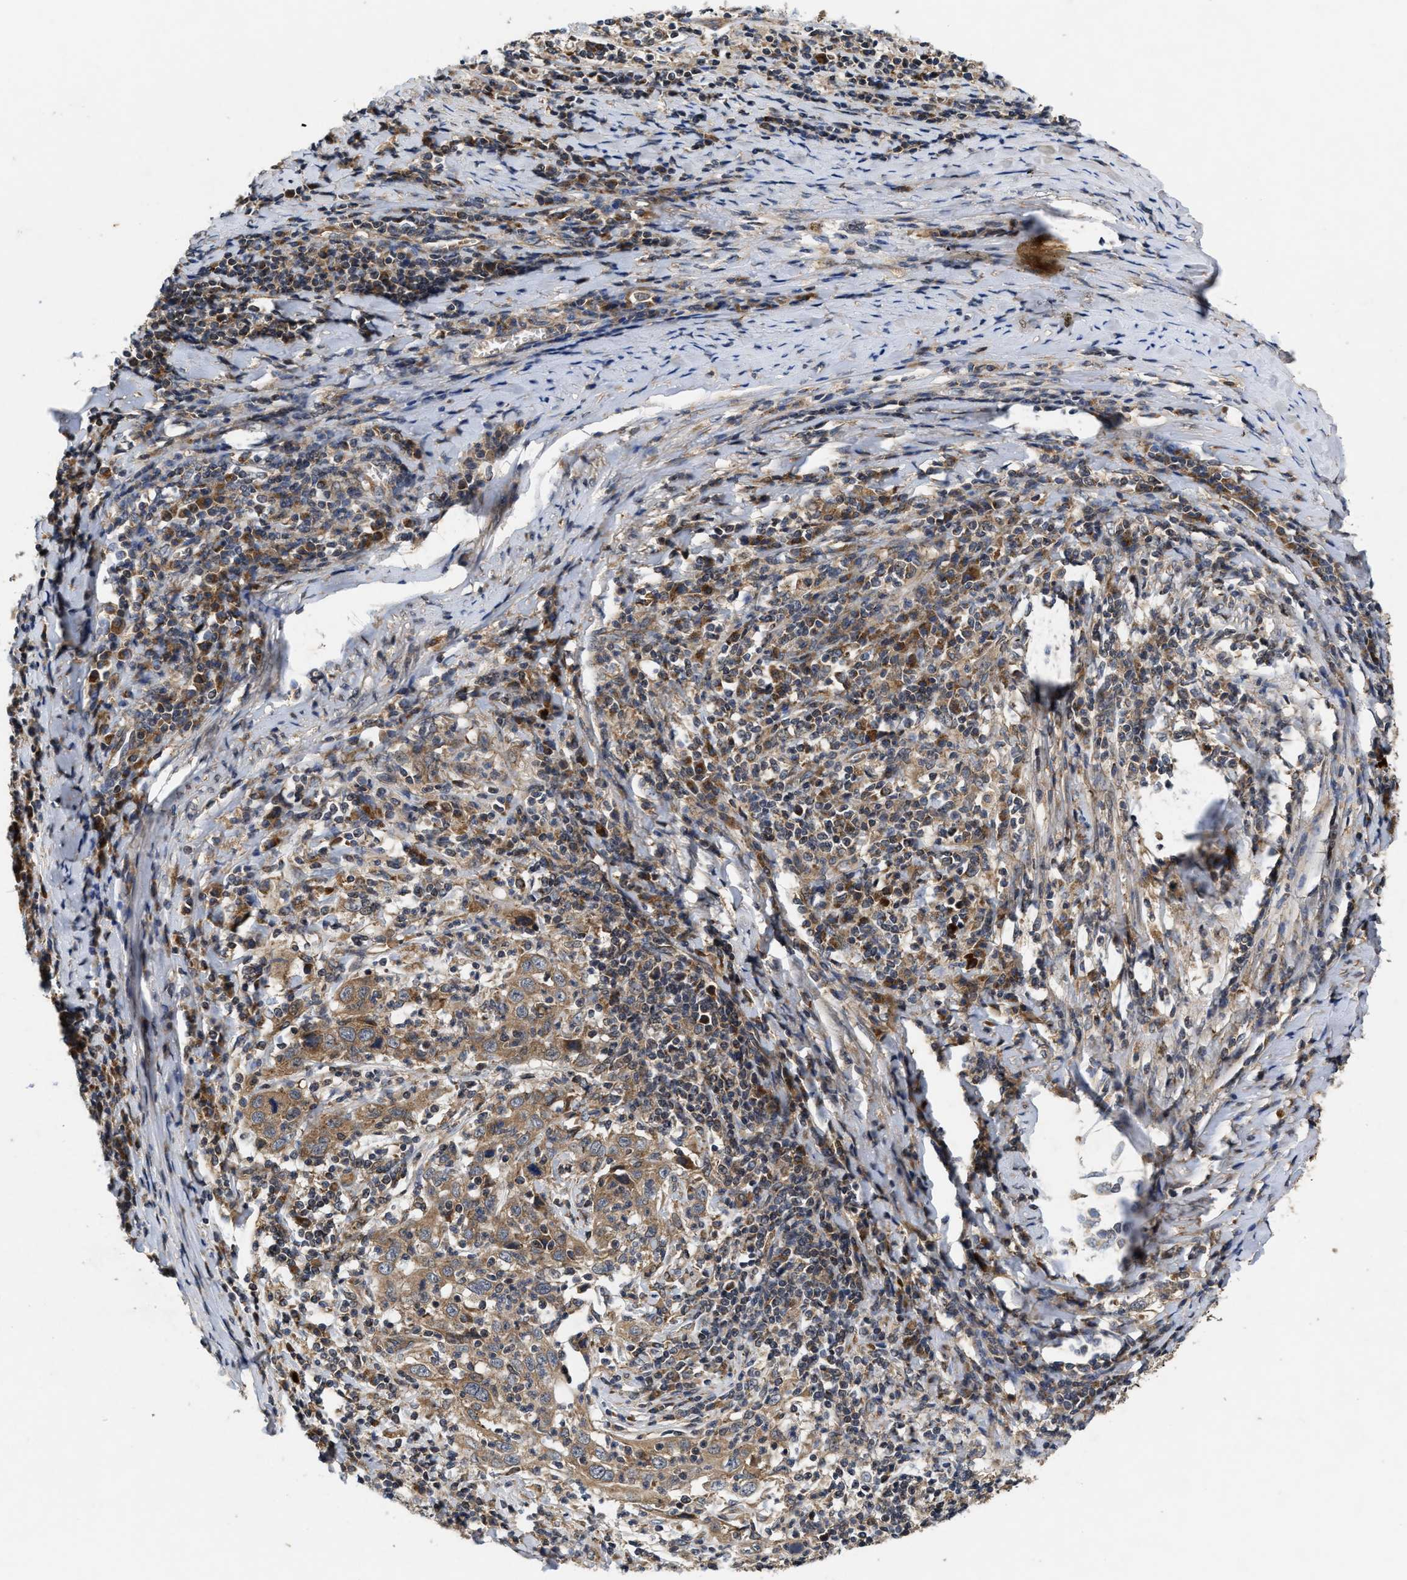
{"staining": {"intensity": "moderate", "quantity": ">75%", "location": "cytoplasmic/membranous"}, "tissue": "cervical cancer", "cell_type": "Tumor cells", "image_type": "cancer", "snomed": [{"axis": "morphology", "description": "Squamous cell carcinoma, NOS"}, {"axis": "topography", "description": "Cervix"}], "caption": "The micrograph exhibits staining of cervical squamous cell carcinoma, revealing moderate cytoplasmic/membranous protein positivity (brown color) within tumor cells.", "gene": "EFNA4", "patient": {"sex": "female", "age": 46}}